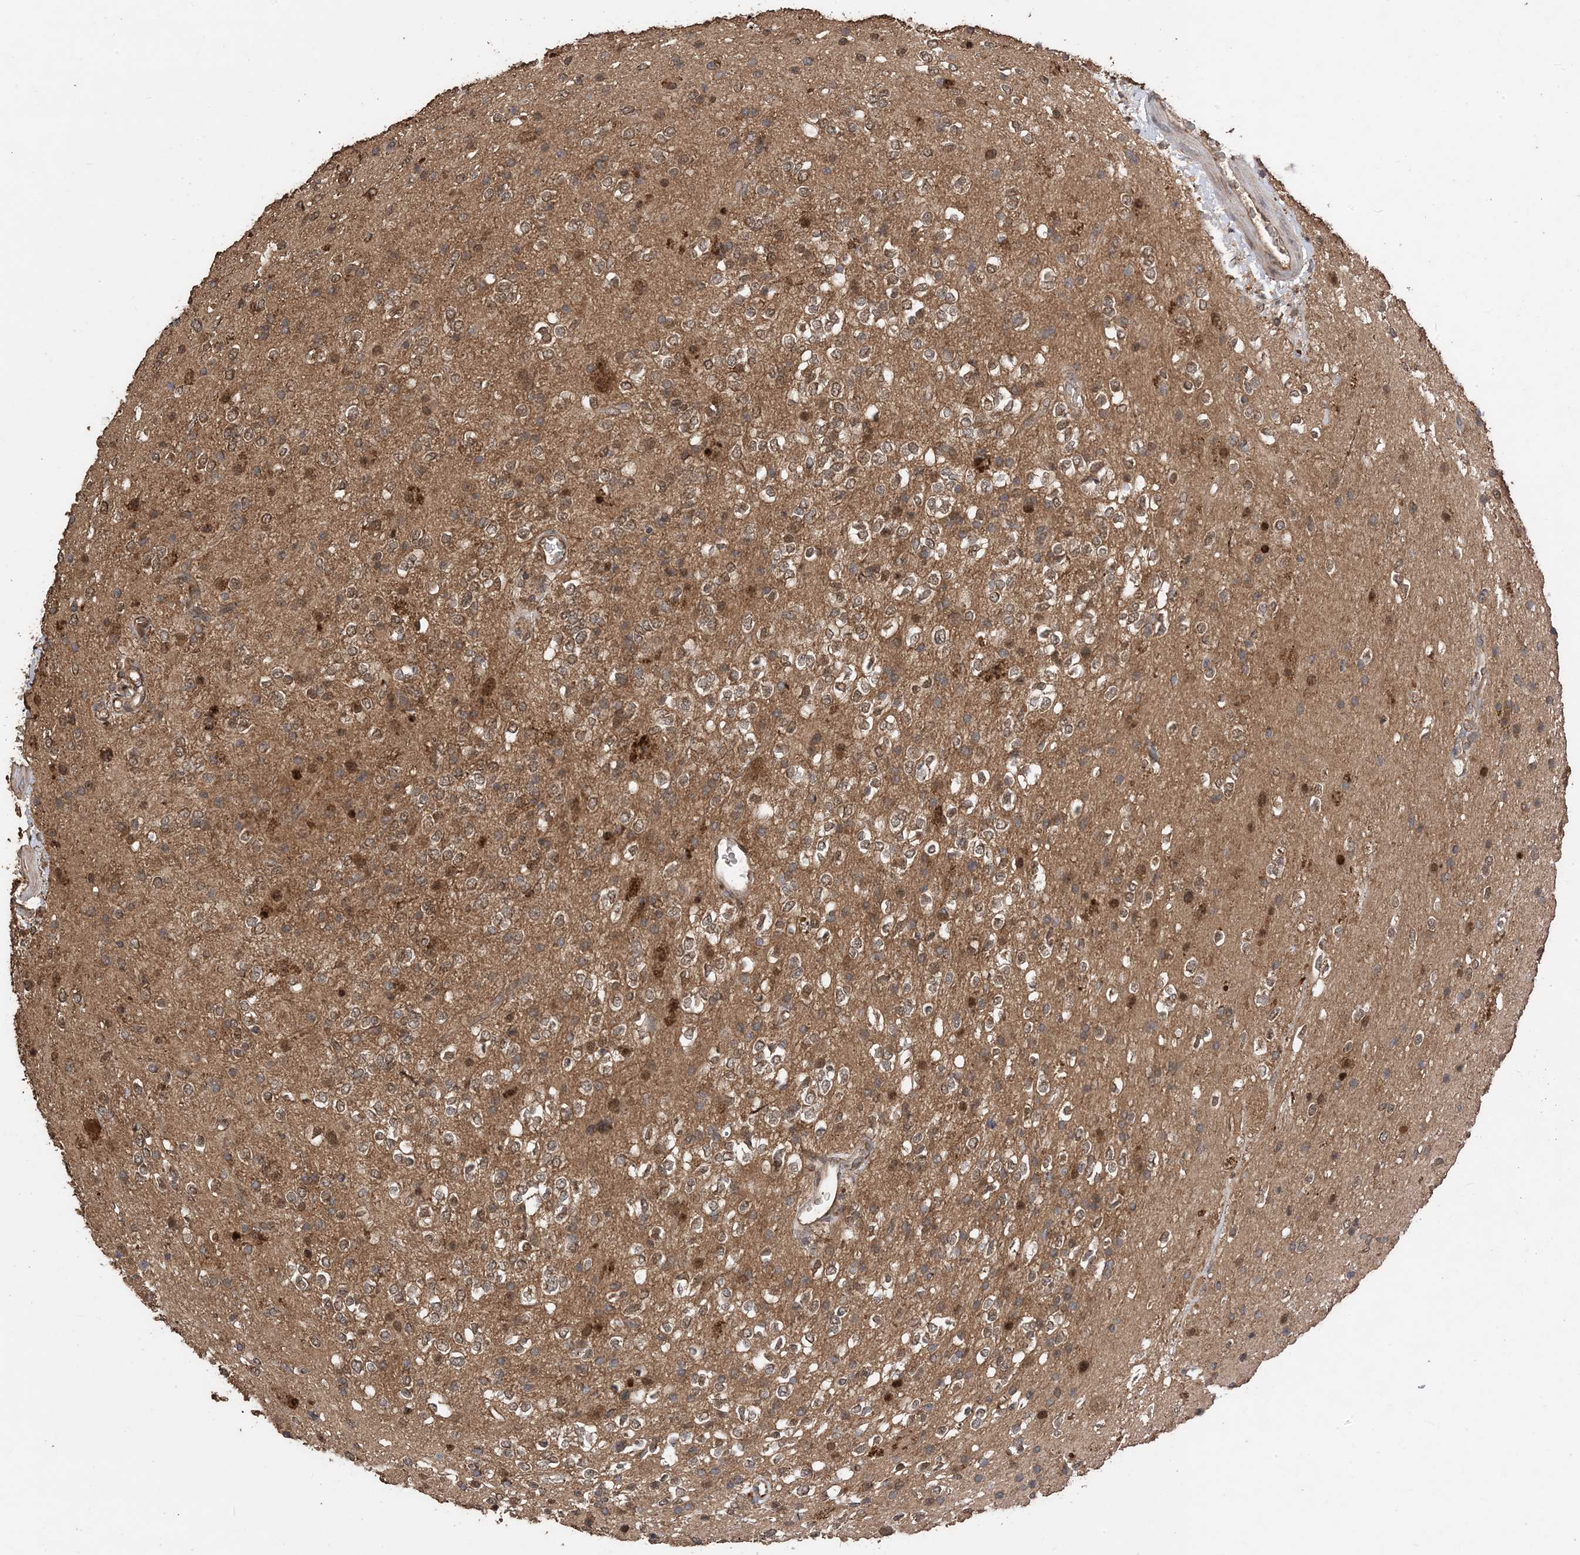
{"staining": {"intensity": "moderate", "quantity": "25%-75%", "location": "cytoplasmic/membranous,nuclear"}, "tissue": "glioma", "cell_type": "Tumor cells", "image_type": "cancer", "snomed": [{"axis": "morphology", "description": "Glioma, malignant, High grade"}, {"axis": "topography", "description": "Brain"}], "caption": "IHC (DAB (3,3'-diaminobenzidine)) staining of malignant high-grade glioma reveals moderate cytoplasmic/membranous and nuclear protein staining in approximately 25%-75% of tumor cells.", "gene": "ZKSCAN5", "patient": {"sex": "male", "age": 34}}